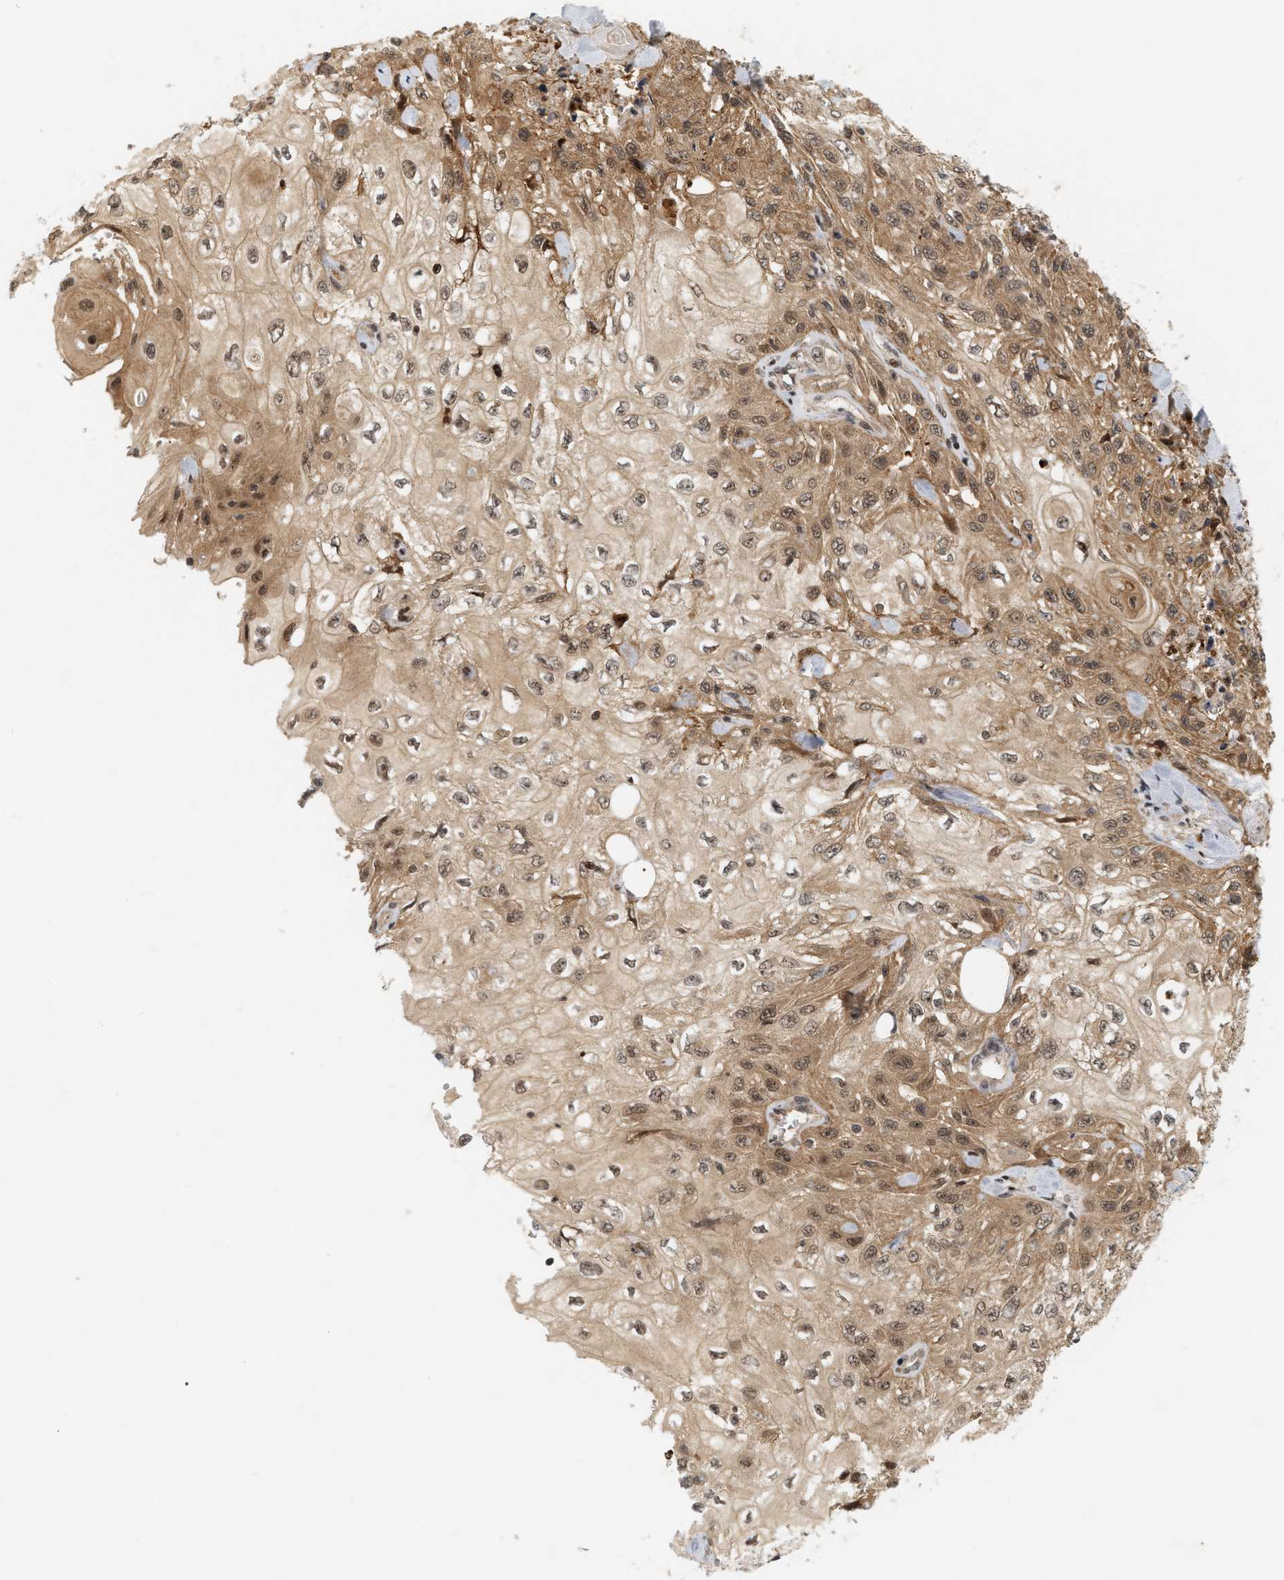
{"staining": {"intensity": "moderate", "quantity": ">75%", "location": "cytoplasmic/membranous,nuclear"}, "tissue": "skin cancer", "cell_type": "Tumor cells", "image_type": "cancer", "snomed": [{"axis": "morphology", "description": "Squamous cell carcinoma, NOS"}, {"axis": "morphology", "description": "Squamous cell carcinoma, metastatic, NOS"}, {"axis": "topography", "description": "Skin"}, {"axis": "topography", "description": "Lymph node"}], "caption": "High-magnification brightfield microscopy of skin metastatic squamous cell carcinoma stained with DAB (3,3'-diaminobenzidine) (brown) and counterstained with hematoxylin (blue). tumor cells exhibit moderate cytoplasmic/membranous and nuclear expression is present in approximately>75% of cells.", "gene": "NFE2L2", "patient": {"sex": "male", "age": 75}}